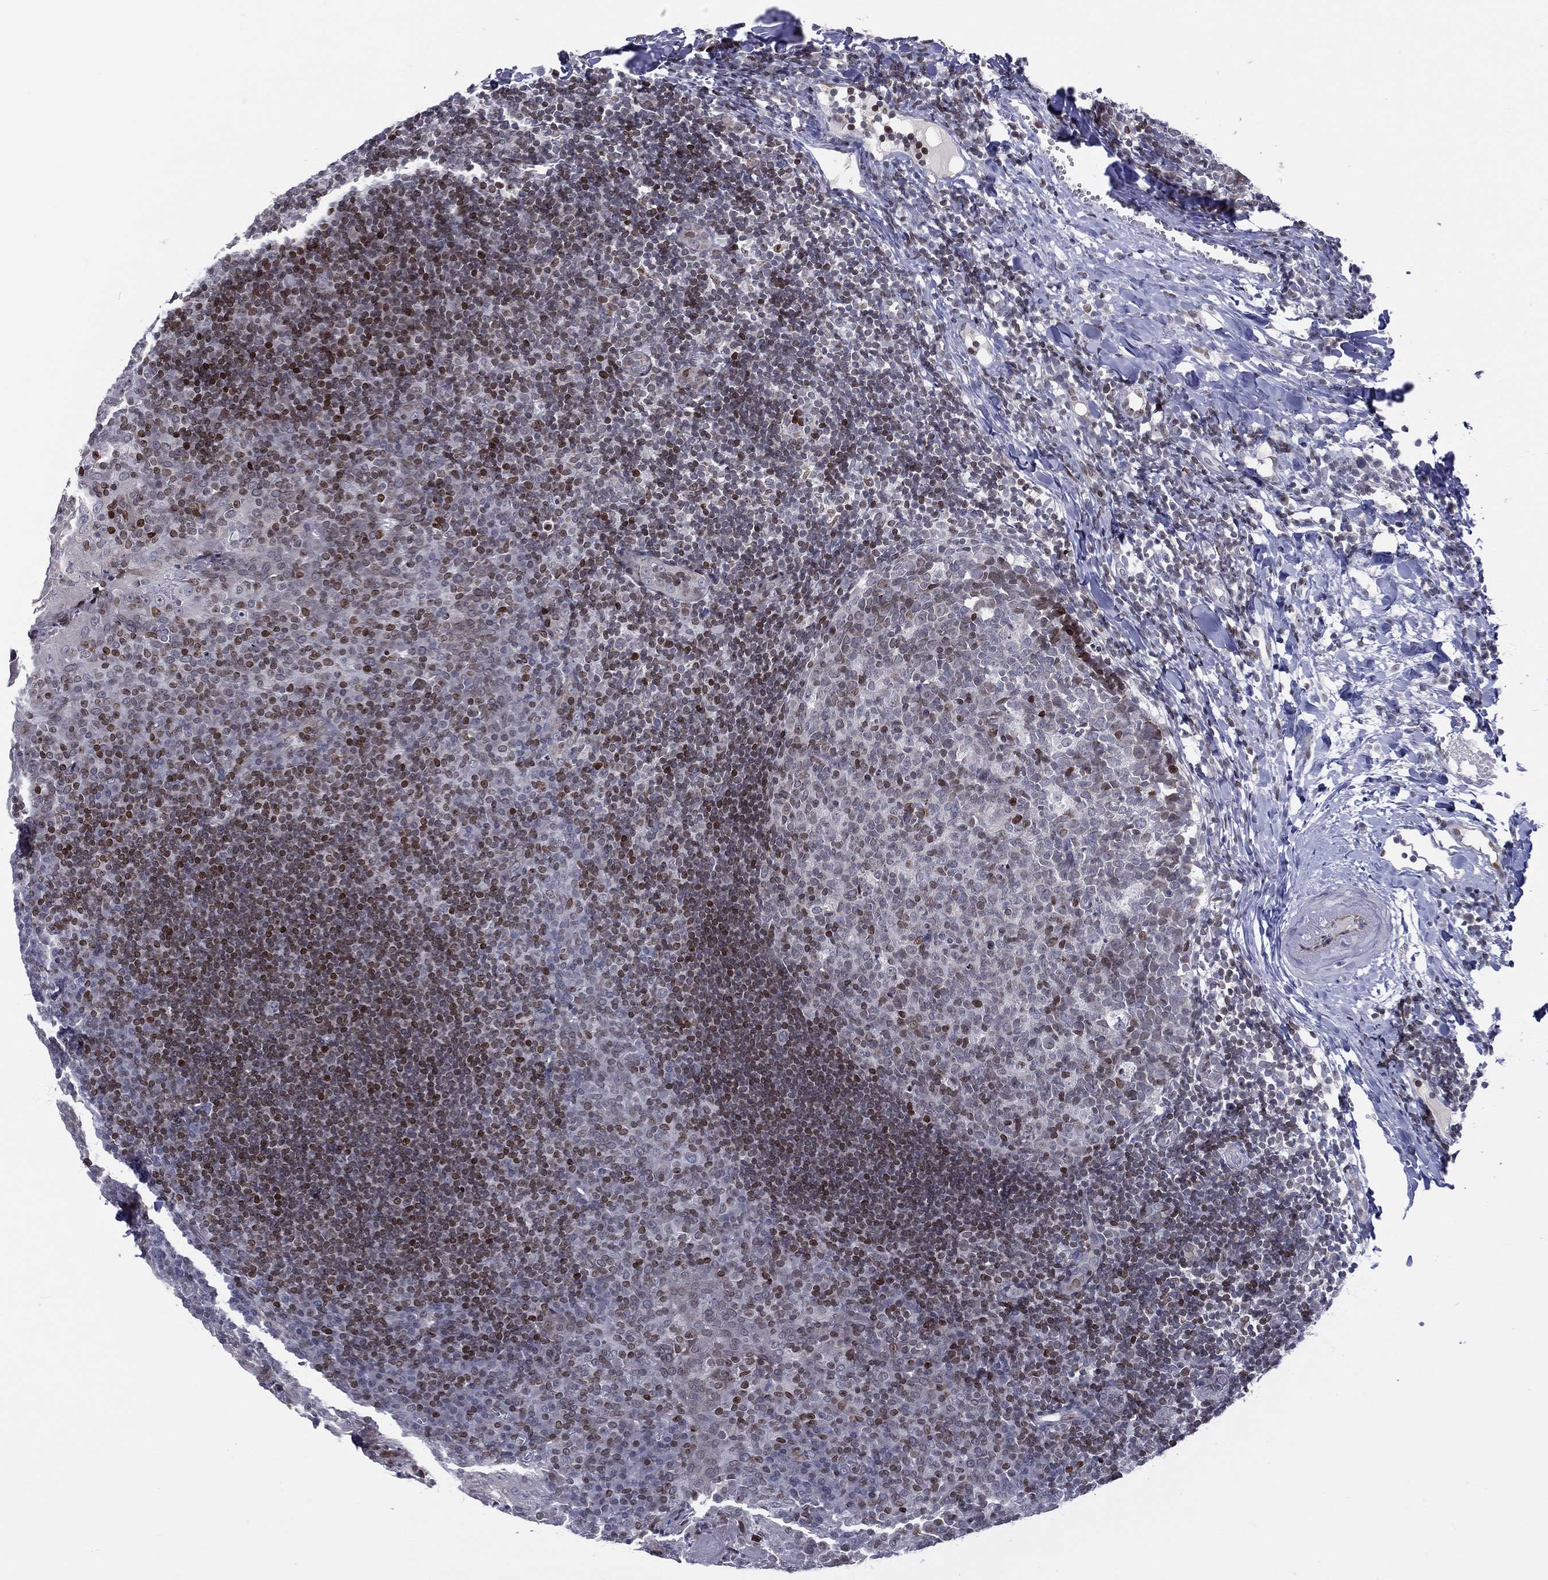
{"staining": {"intensity": "moderate", "quantity": "<25%", "location": "nuclear"}, "tissue": "tonsil", "cell_type": "Germinal center cells", "image_type": "normal", "snomed": [{"axis": "morphology", "description": "Normal tissue, NOS"}, {"axis": "topography", "description": "Tonsil"}], "caption": "A brown stain shows moderate nuclear staining of a protein in germinal center cells of benign tonsil. The staining was performed using DAB to visualize the protein expression in brown, while the nuclei were stained in blue with hematoxylin (Magnification: 20x).", "gene": "DBF4B", "patient": {"sex": "female", "age": 13}}